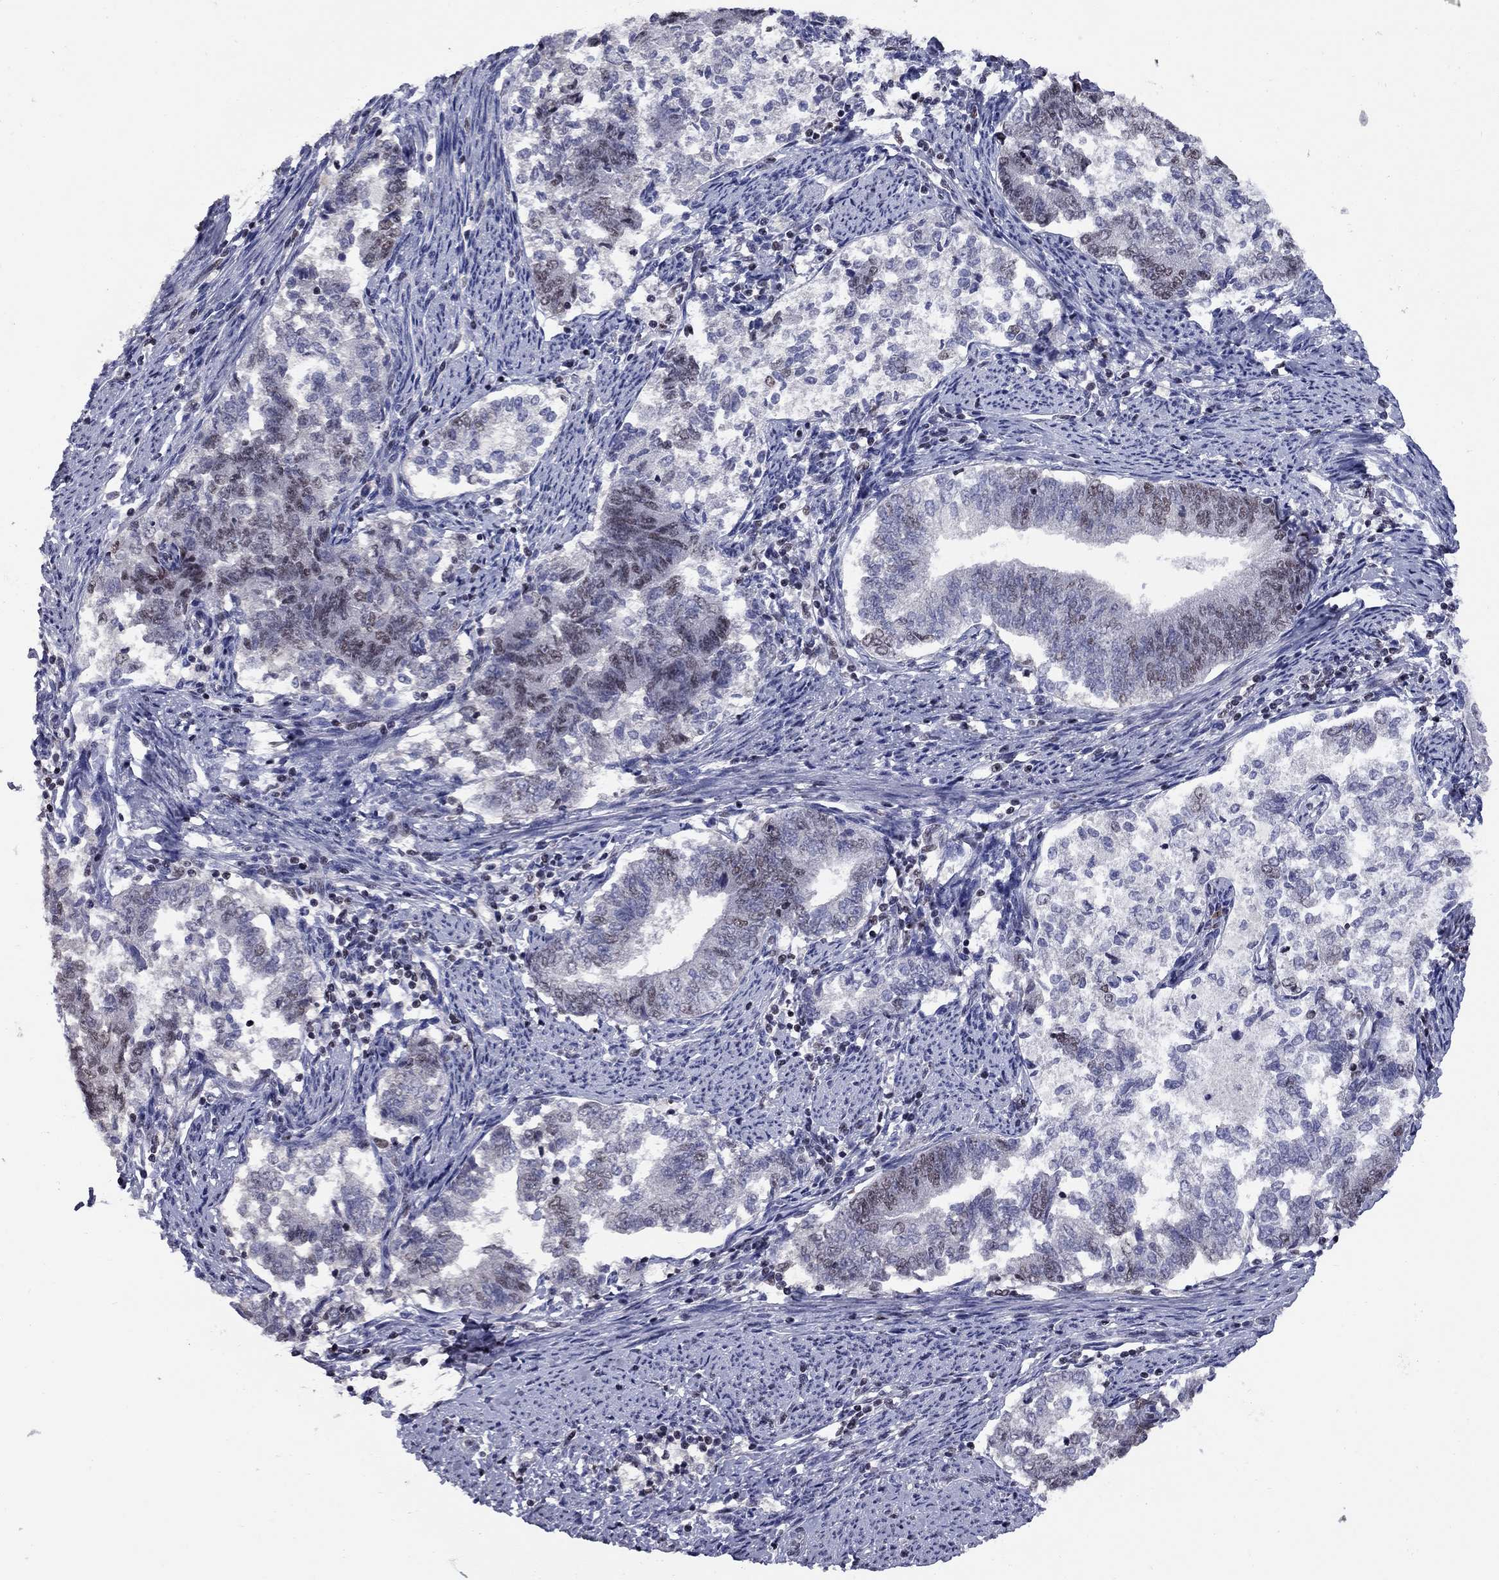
{"staining": {"intensity": "weak", "quantity": "<25%", "location": "nuclear"}, "tissue": "endometrial cancer", "cell_type": "Tumor cells", "image_type": "cancer", "snomed": [{"axis": "morphology", "description": "Adenocarcinoma, NOS"}, {"axis": "topography", "description": "Endometrium"}], "caption": "This is an IHC micrograph of human endometrial adenocarcinoma. There is no positivity in tumor cells.", "gene": "TAF9", "patient": {"sex": "female", "age": 65}}